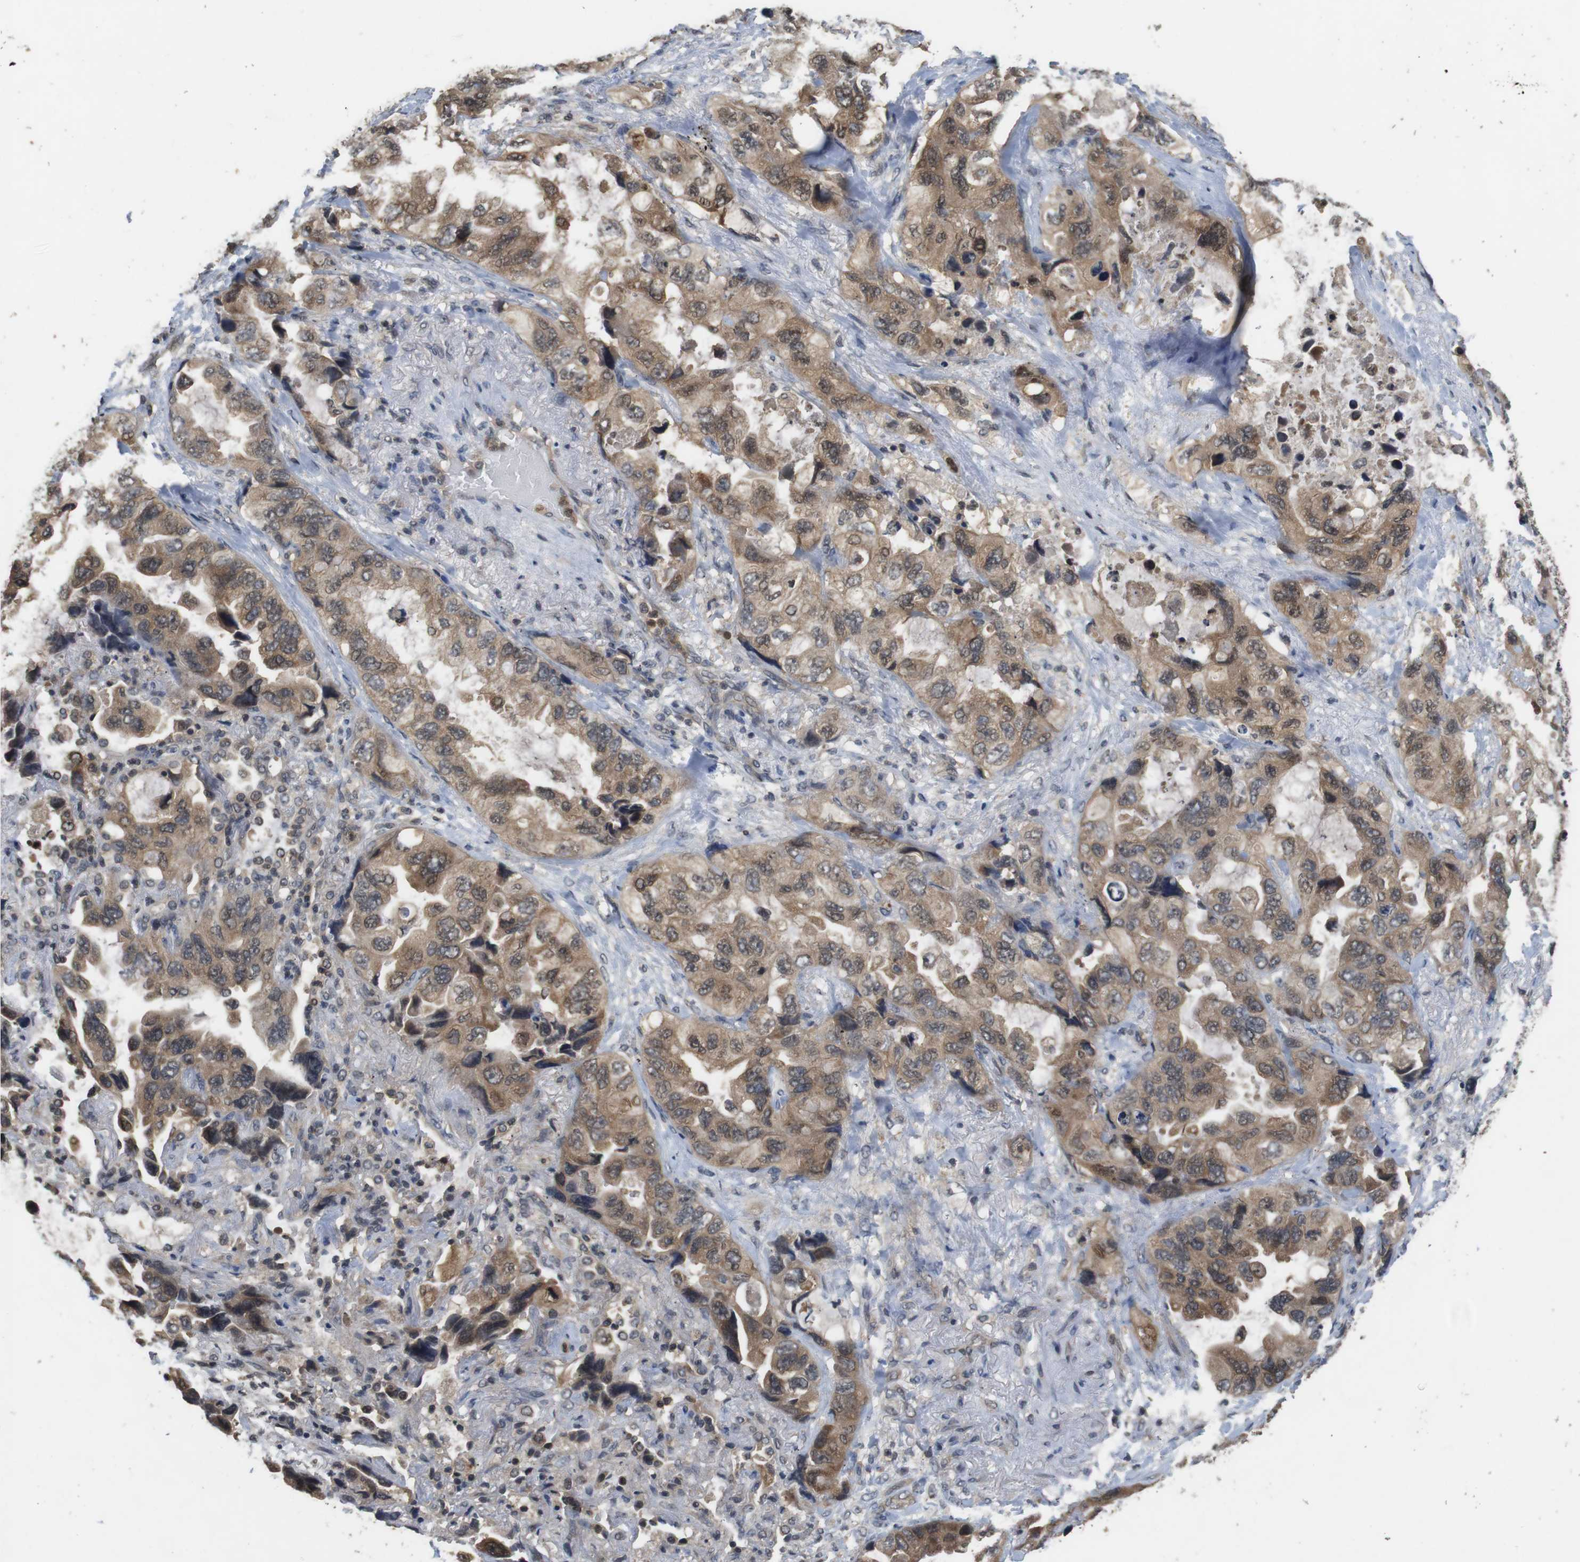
{"staining": {"intensity": "moderate", "quantity": ">75%", "location": "cytoplasmic/membranous"}, "tissue": "lung cancer", "cell_type": "Tumor cells", "image_type": "cancer", "snomed": [{"axis": "morphology", "description": "Squamous cell carcinoma, NOS"}, {"axis": "topography", "description": "Lung"}], "caption": "This photomicrograph exhibits lung cancer (squamous cell carcinoma) stained with IHC to label a protein in brown. The cytoplasmic/membranous of tumor cells show moderate positivity for the protein. Nuclei are counter-stained blue.", "gene": "FADD", "patient": {"sex": "female", "age": 73}}